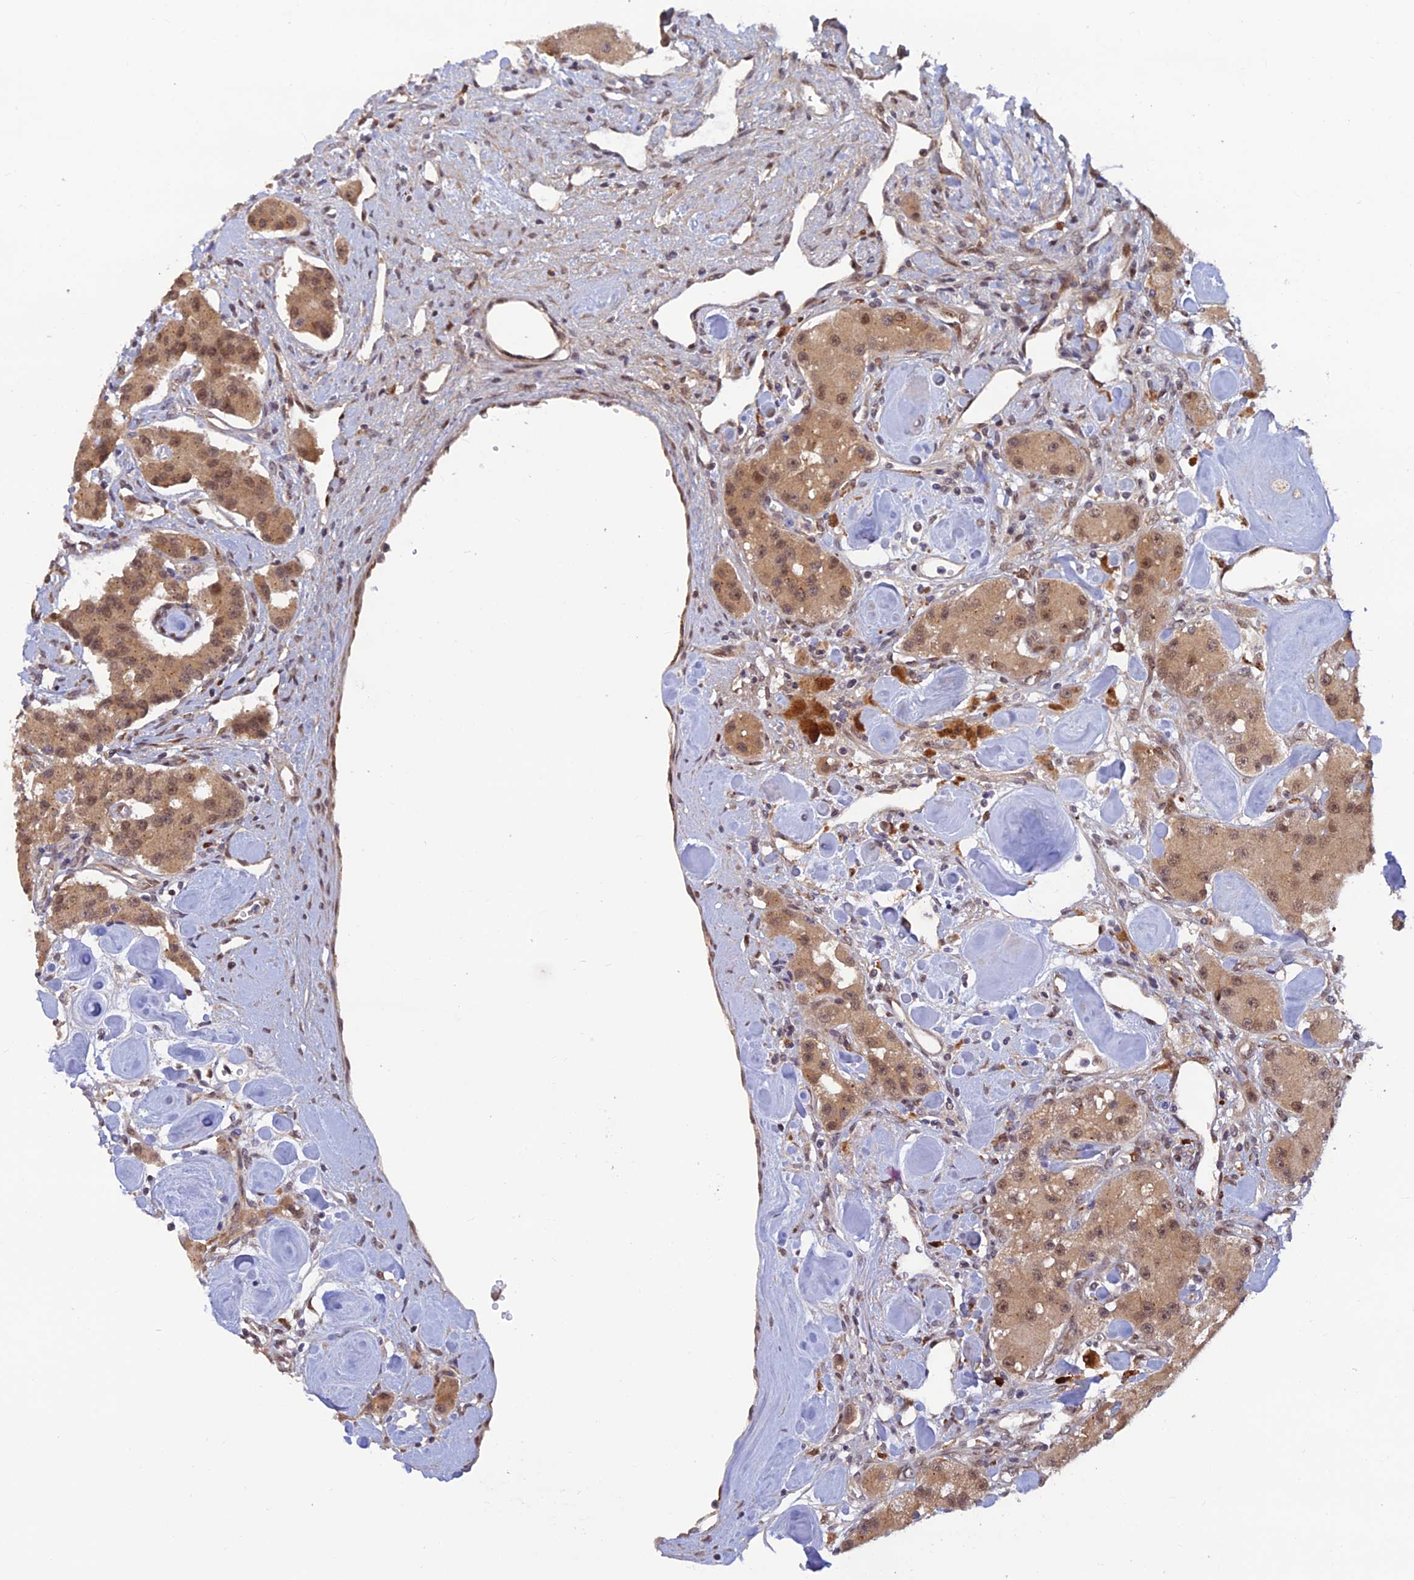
{"staining": {"intensity": "moderate", "quantity": ">75%", "location": "cytoplasmic/membranous,nuclear"}, "tissue": "carcinoid", "cell_type": "Tumor cells", "image_type": "cancer", "snomed": [{"axis": "morphology", "description": "Carcinoid, malignant, NOS"}, {"axis": "topography", "description": "Pancreas"}], "caption": "Tumor cells demonstrate medium levels of moderate cytoplasmic/membranous and nuclear expression in approximately >75% of cells in human malignant carcinoid. The staining is performed using DAB (3,3'-diaminobenzidine) brown chromogen to label protein expression. The nuclei are counter-stained blue using hematoxylin.", "gene": "ZNF565", "patient": {"sex": "male", "age": 41}}